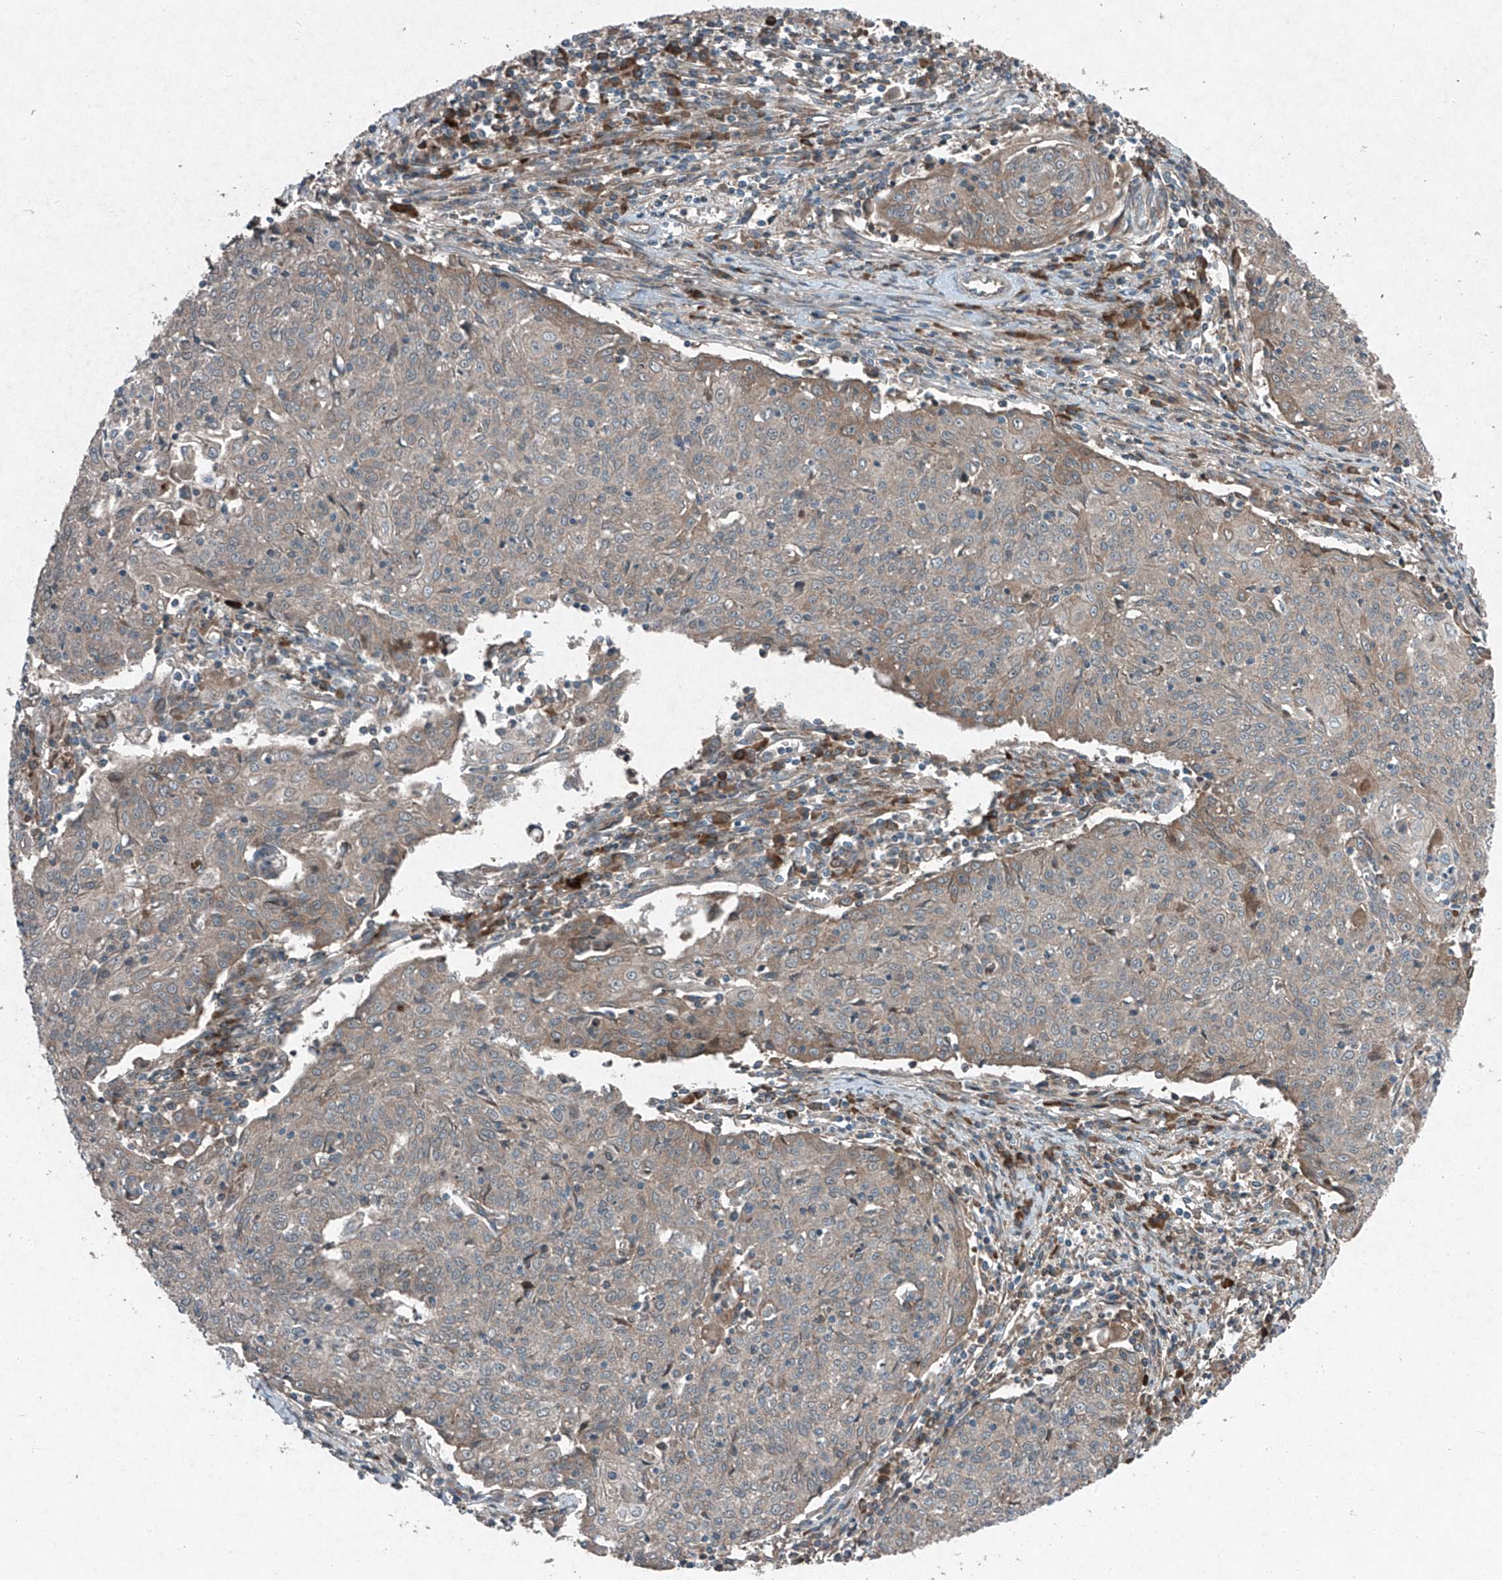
{"staining": {"intensity": "weak", "quantity": "25%-75%", "location": "cytoplasmic/membranous"}, "tissue": "cervical cancer", "cell_type": "Tumor cells", "image_type": "cancer", "snomed": [{"axis": "morphology", "description": "Squamous cell carcinoma, NOS"}, {"axis": "topography", "description": "Cervix"}], "caption": "This micrograph exhibits immunohistochemistry (IHC) staining of human cervical squamous cell carcinoma, with low weak cytoplasmic/membranous expression in approximately 25%-75% of tumor cells.", "gene": "FOXRED2", "patient": {"sex": "female", "age": 48}}